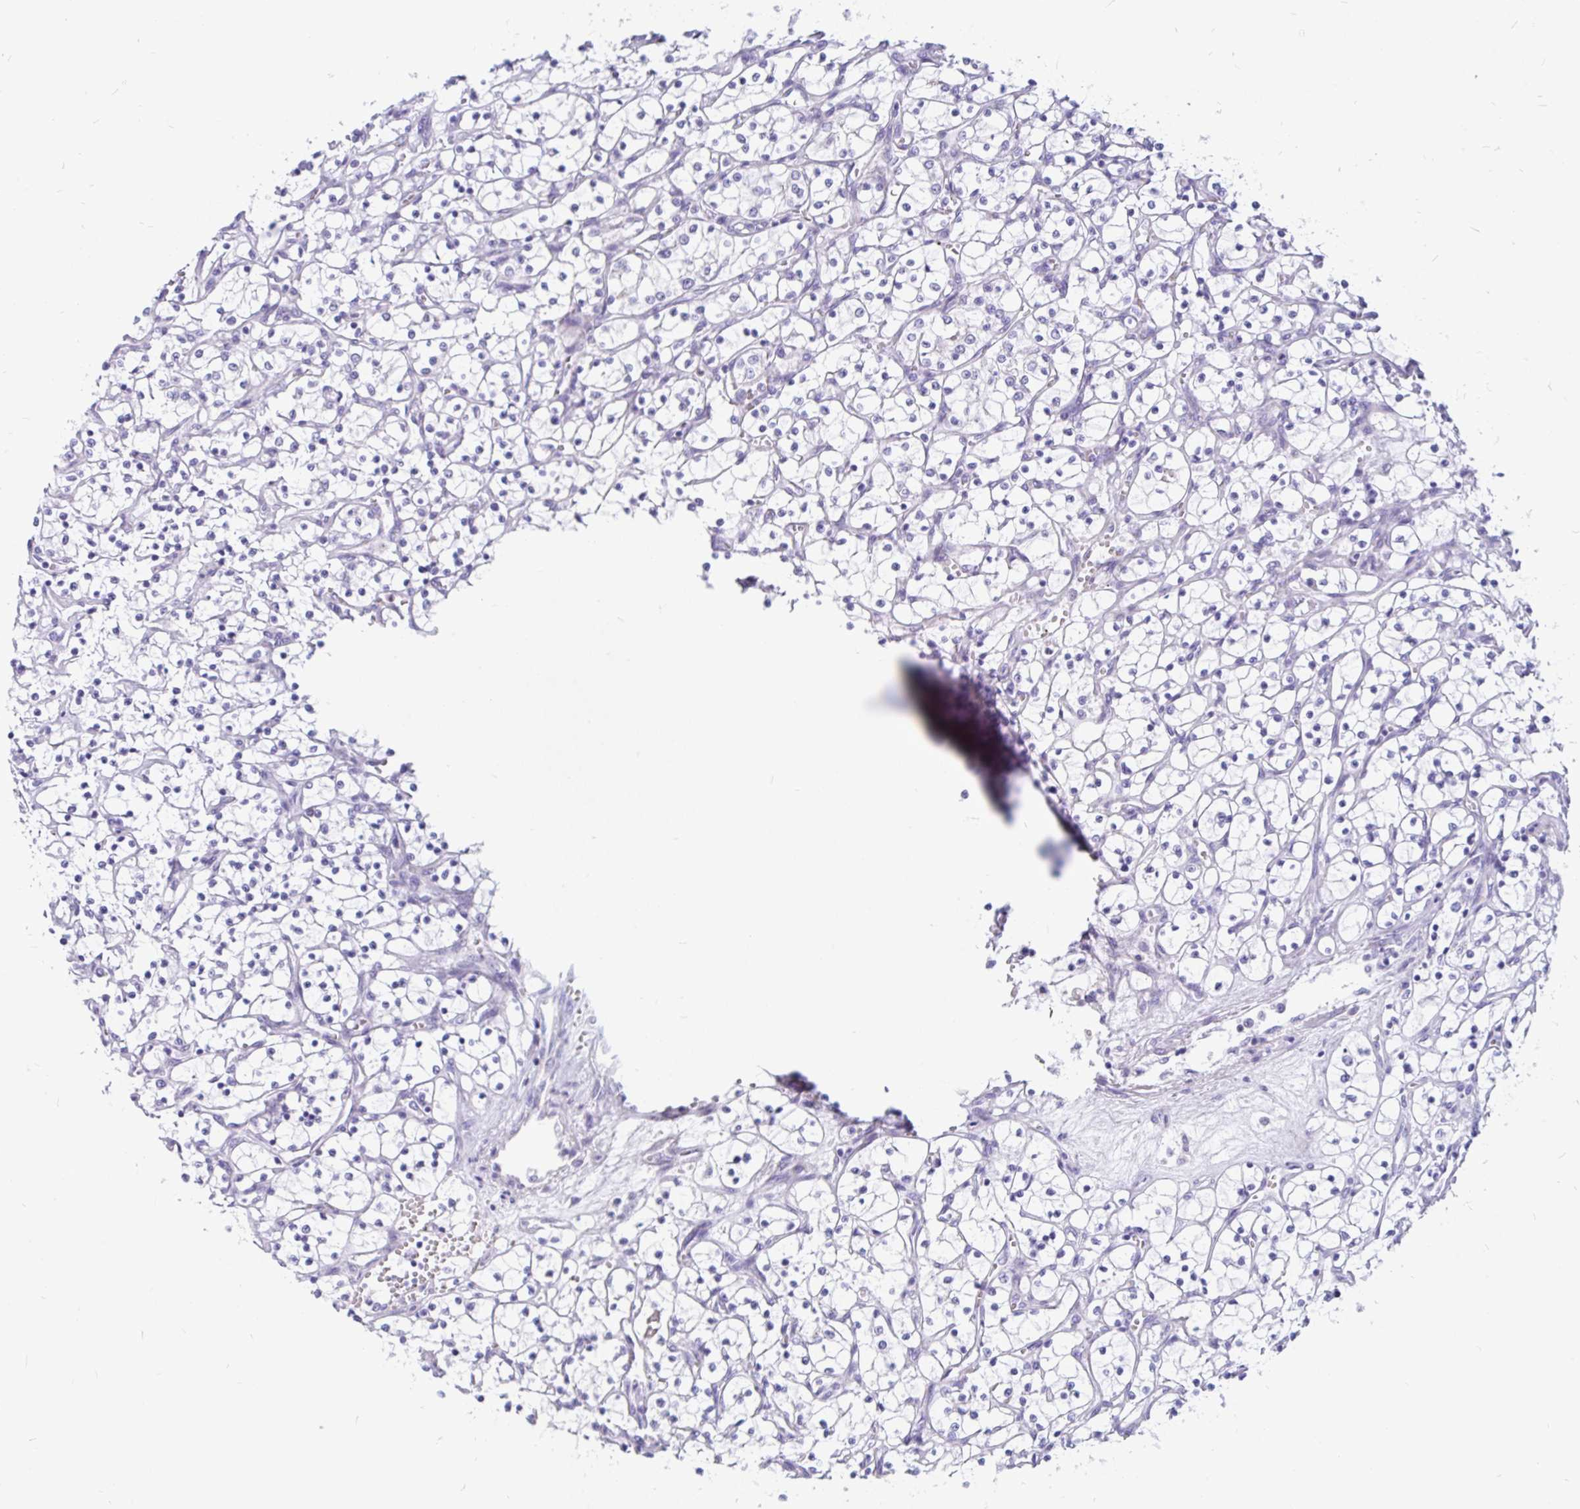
{"staining": {"intensity": "negative", "quantity": "none", "location": "none"}, "tissue": "renal cancer", "cell_type": "Tumor cells", "image_type": "cancer", "snomed": [{"axis": "morphology", "description": "Adenocarcinoma, NOS"}, {"axis": "topography", "description": "Kidney"}], "caption": "IHC photomicrograph of neoplastic tissue: renal cancer (adenocarcinoma) stained with DAB (3,3'-diaminobenzidine) reveals no significant protein expression in tumor cells.", "gene": "KIAA2013", "patient": {"sex": "female", "age": 69}}